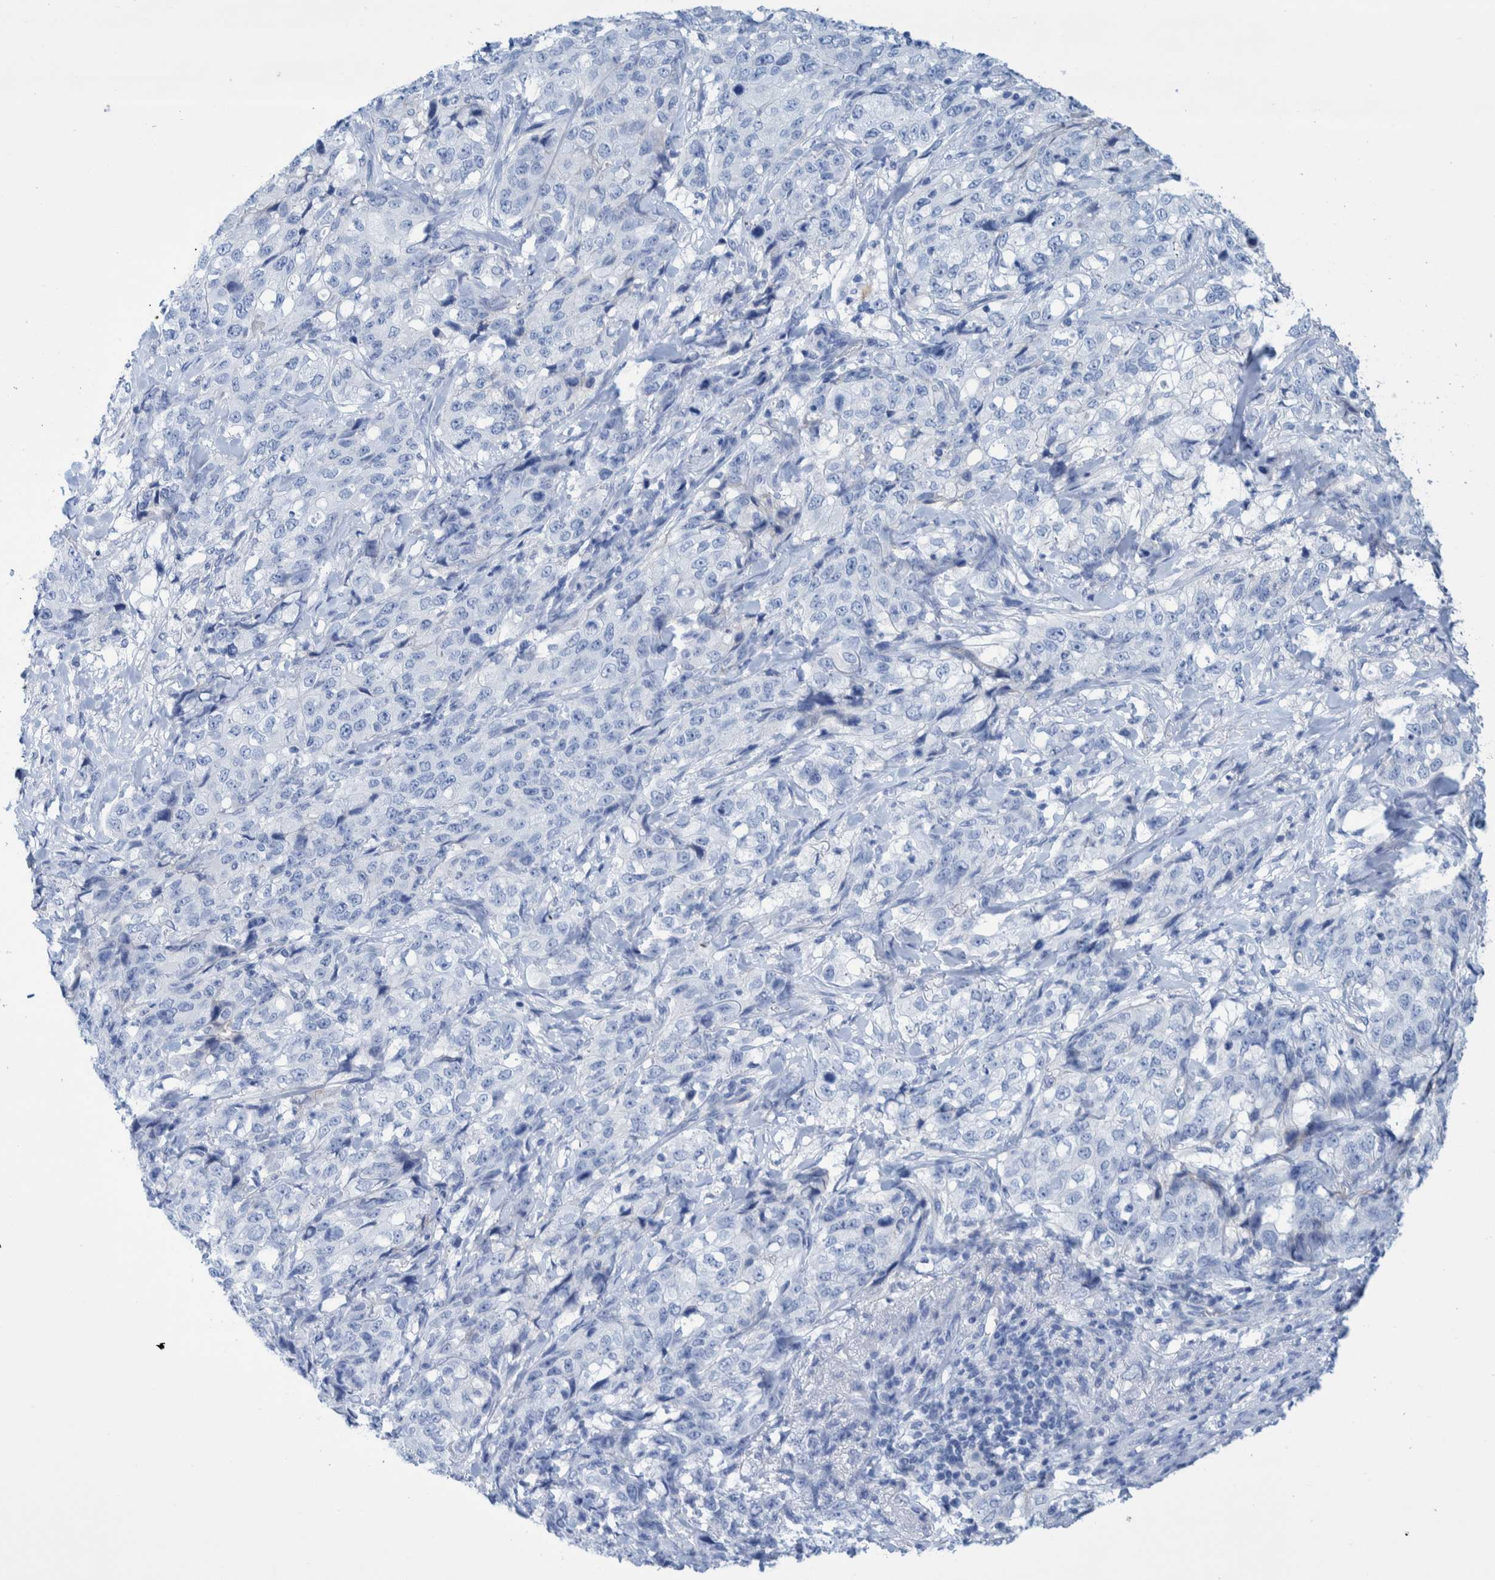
{"staining": {"intensity": "negative", "quantity": "none", "location": "none"}, "tissue": "stomach cancer", "cell_type": "Tumor cells", "image_type": "cancer", "snomed": [{"axis": "morphology", "description": "Adenocarcinoma, NOS"}, {"axis": "topography", "description": "Stomach"}], "caption": "Stomach cancer (adenocarcinoma) stained for a protein using immunohistochemistry shows no expression tumor cells.", "gene": "PERP", "patient": {"sex": "male", "age": 48}}